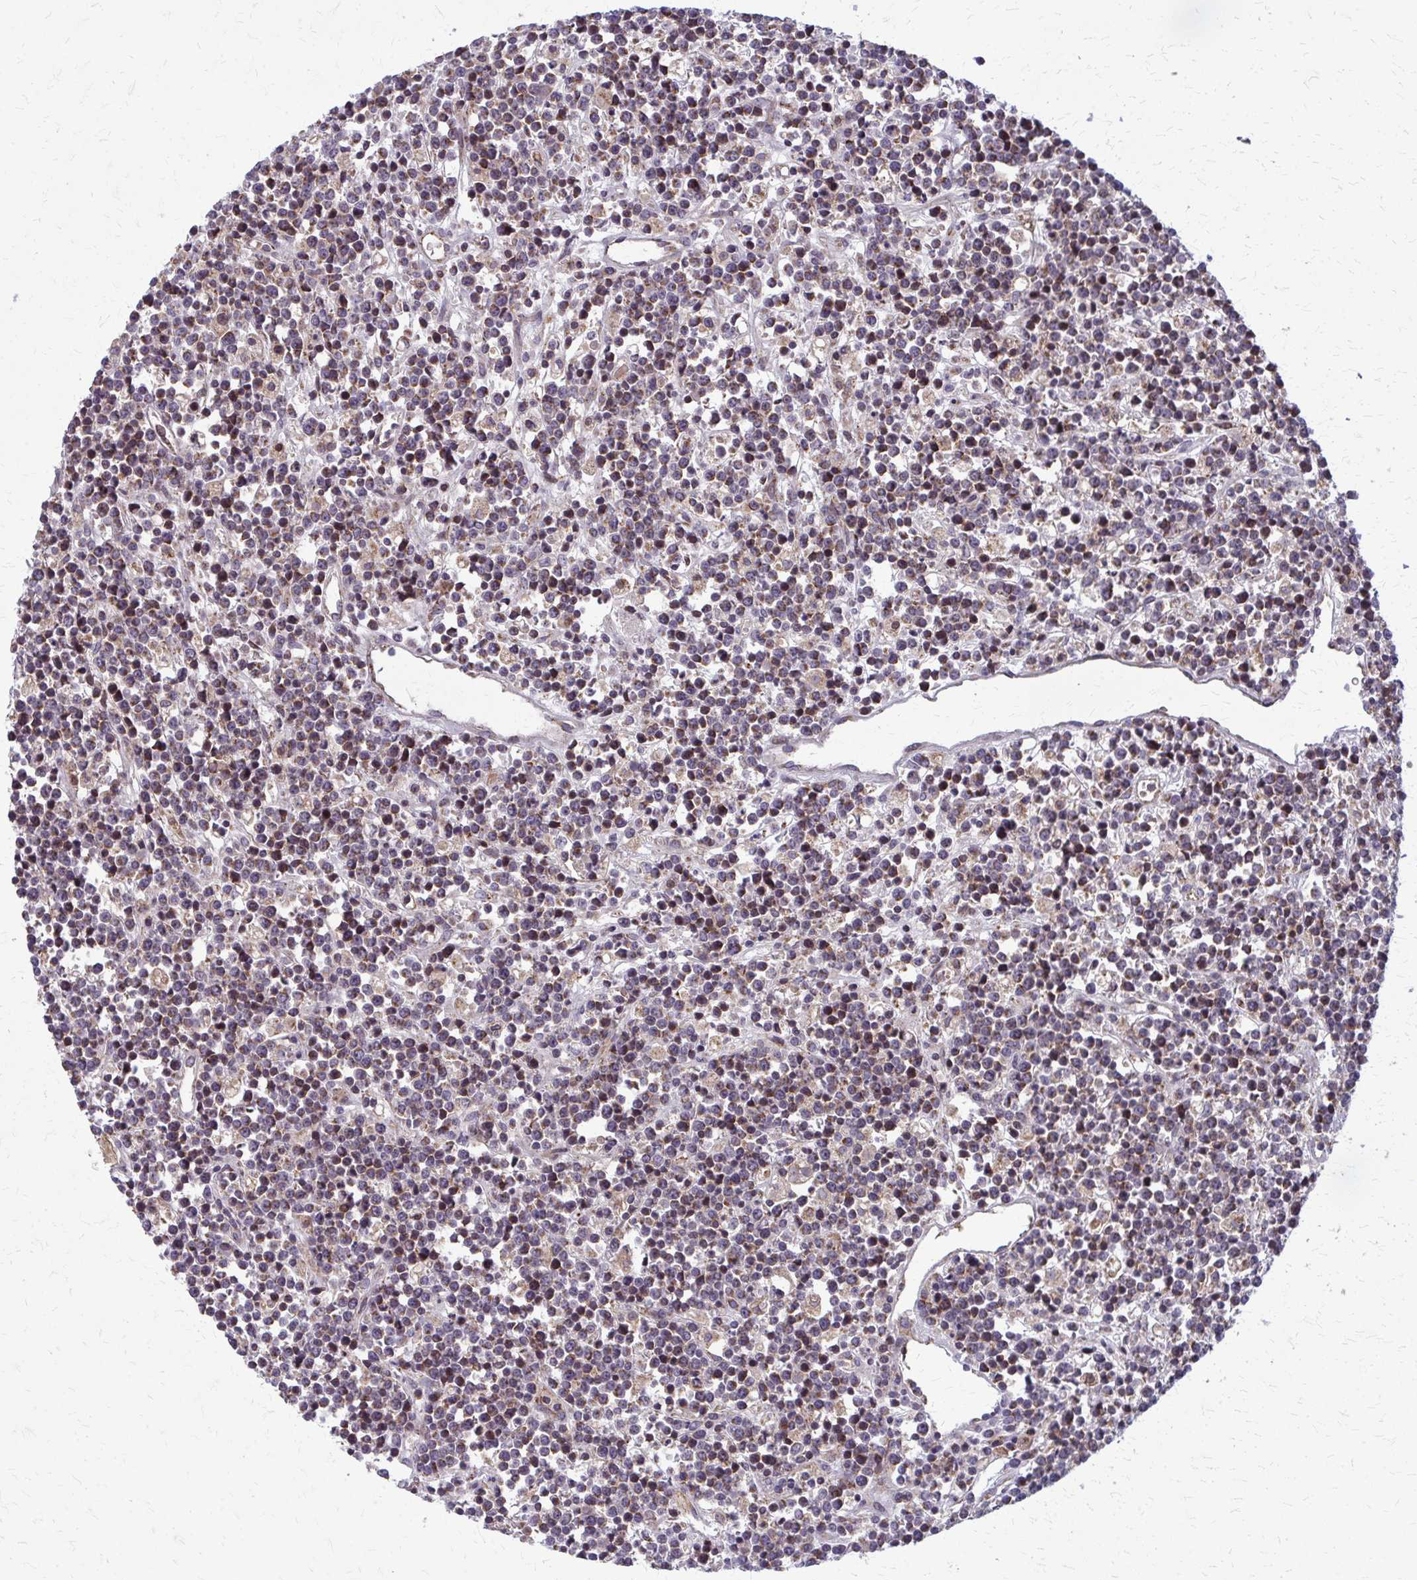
{"staining": {"intensity": "moderate", "quantity": ">75%", "location": "cytoplasmic/membranous"}, "tissue": "lymphoma", "cell_type": "Tumor cells", "image_type": "cancer", "snomed": [{"axis": "morphology", "description": "Malignant lymphoma, non-Hodgkin's type, High grade"}, {"axis": "topography", "description": "Ovary"}], "caption": "Immunohistochemical staining of lymphoma exhibits medium levels of moderate cytoplasmic/membranous protein expression in about >75% of tumor cells. Nuclei are stained in blue.", "gene": "MCCC1", "patient": {"sex": "female", "age": 56}}